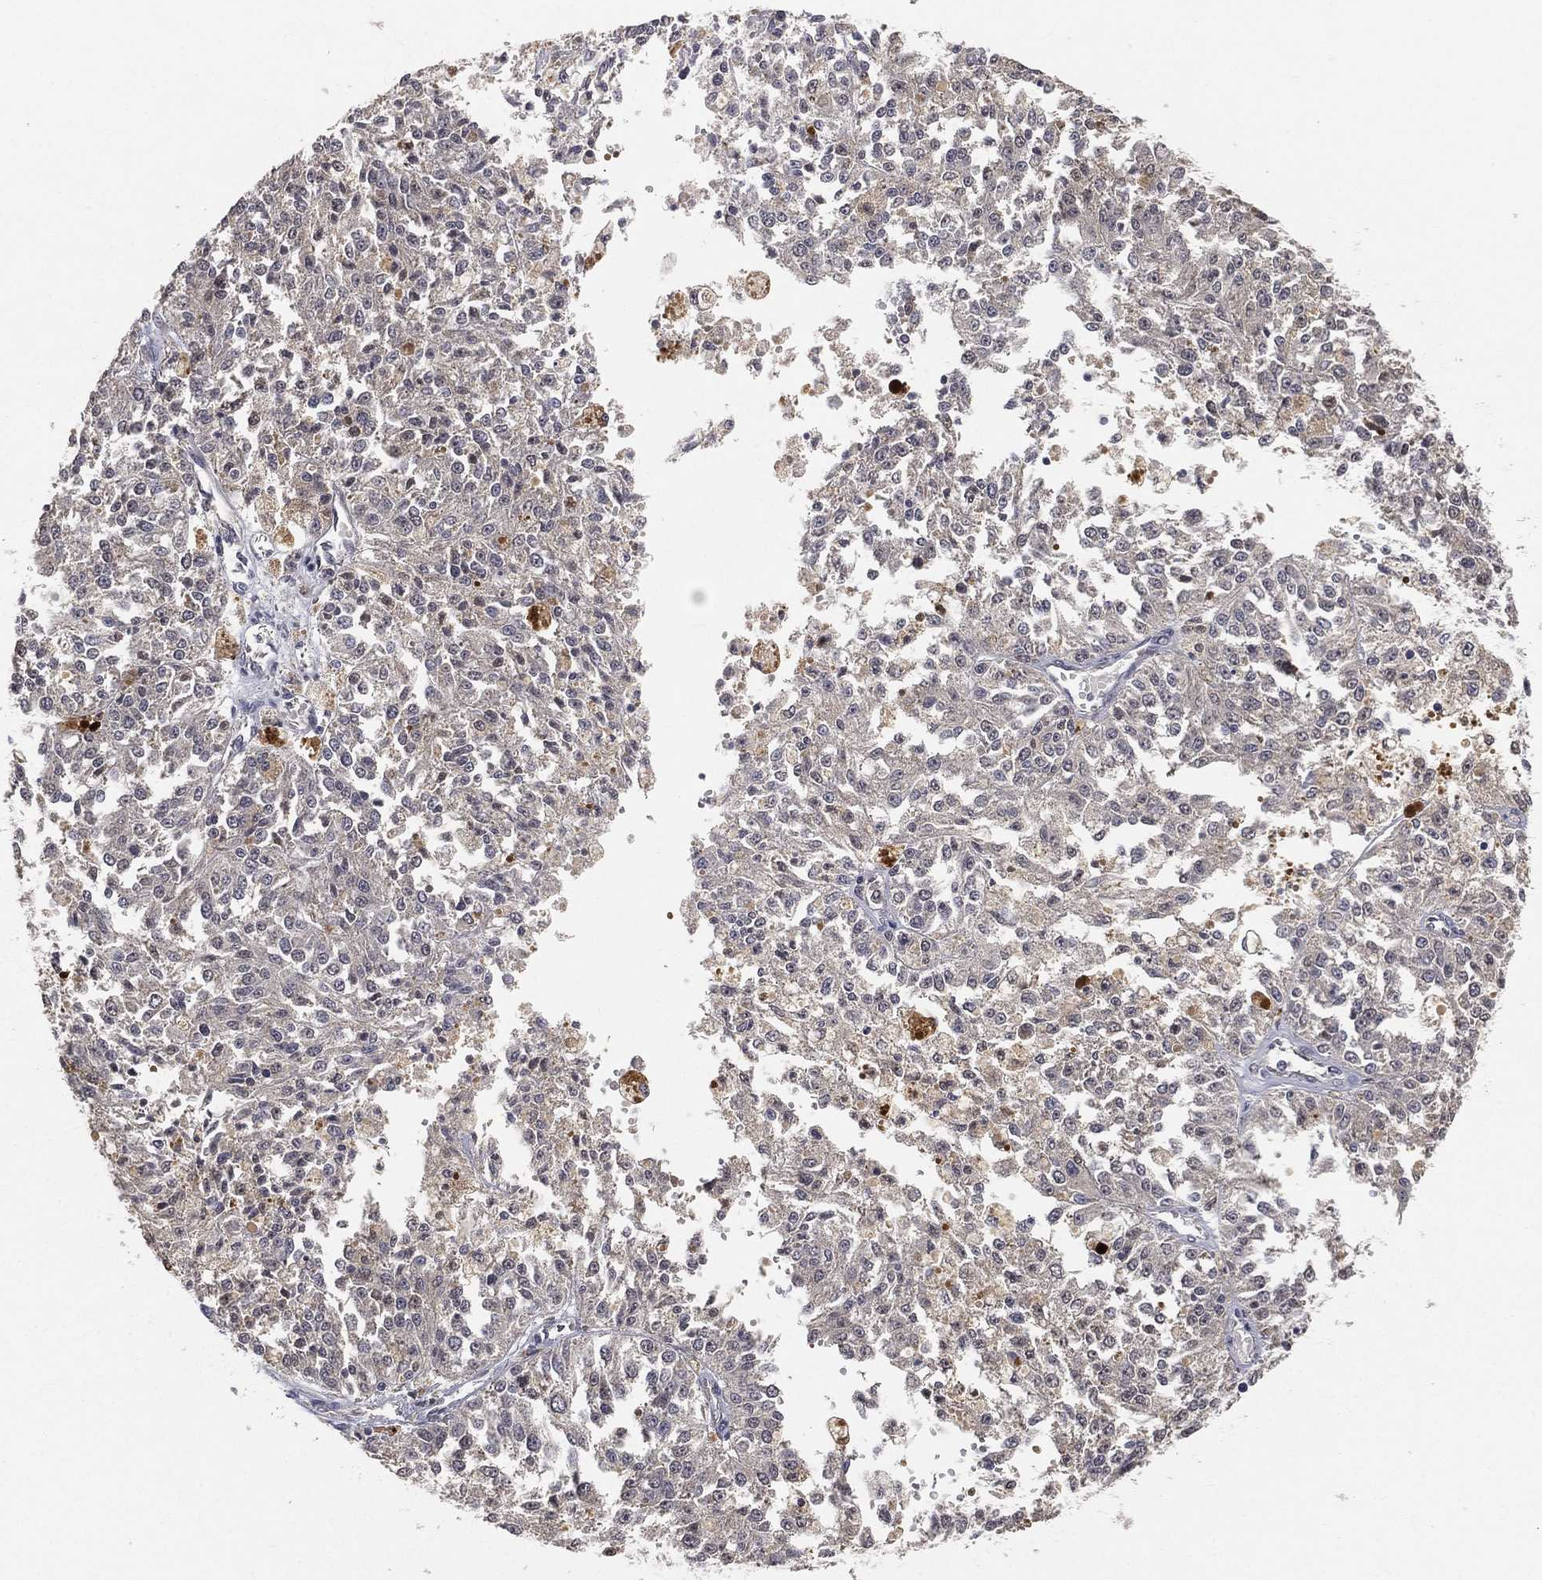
{"staining": {"intensity": "negative", "quantity": "none", "location": "none"}, "tissue": "melanoma", "cell_type": "Tumor cells", "image_type": "cancer", "snomed": [{"axis": "morphology", "description": "Malignant melanoma, Metastatic site"}, {"axis": "topography", "description": "Lymph node"}], "caption": "The image displays no significant expression in tumor cells of malignant melanoma (metastatic site).", "gene": "MAPK1", "patient": {"sex": "female", "age": 64}}